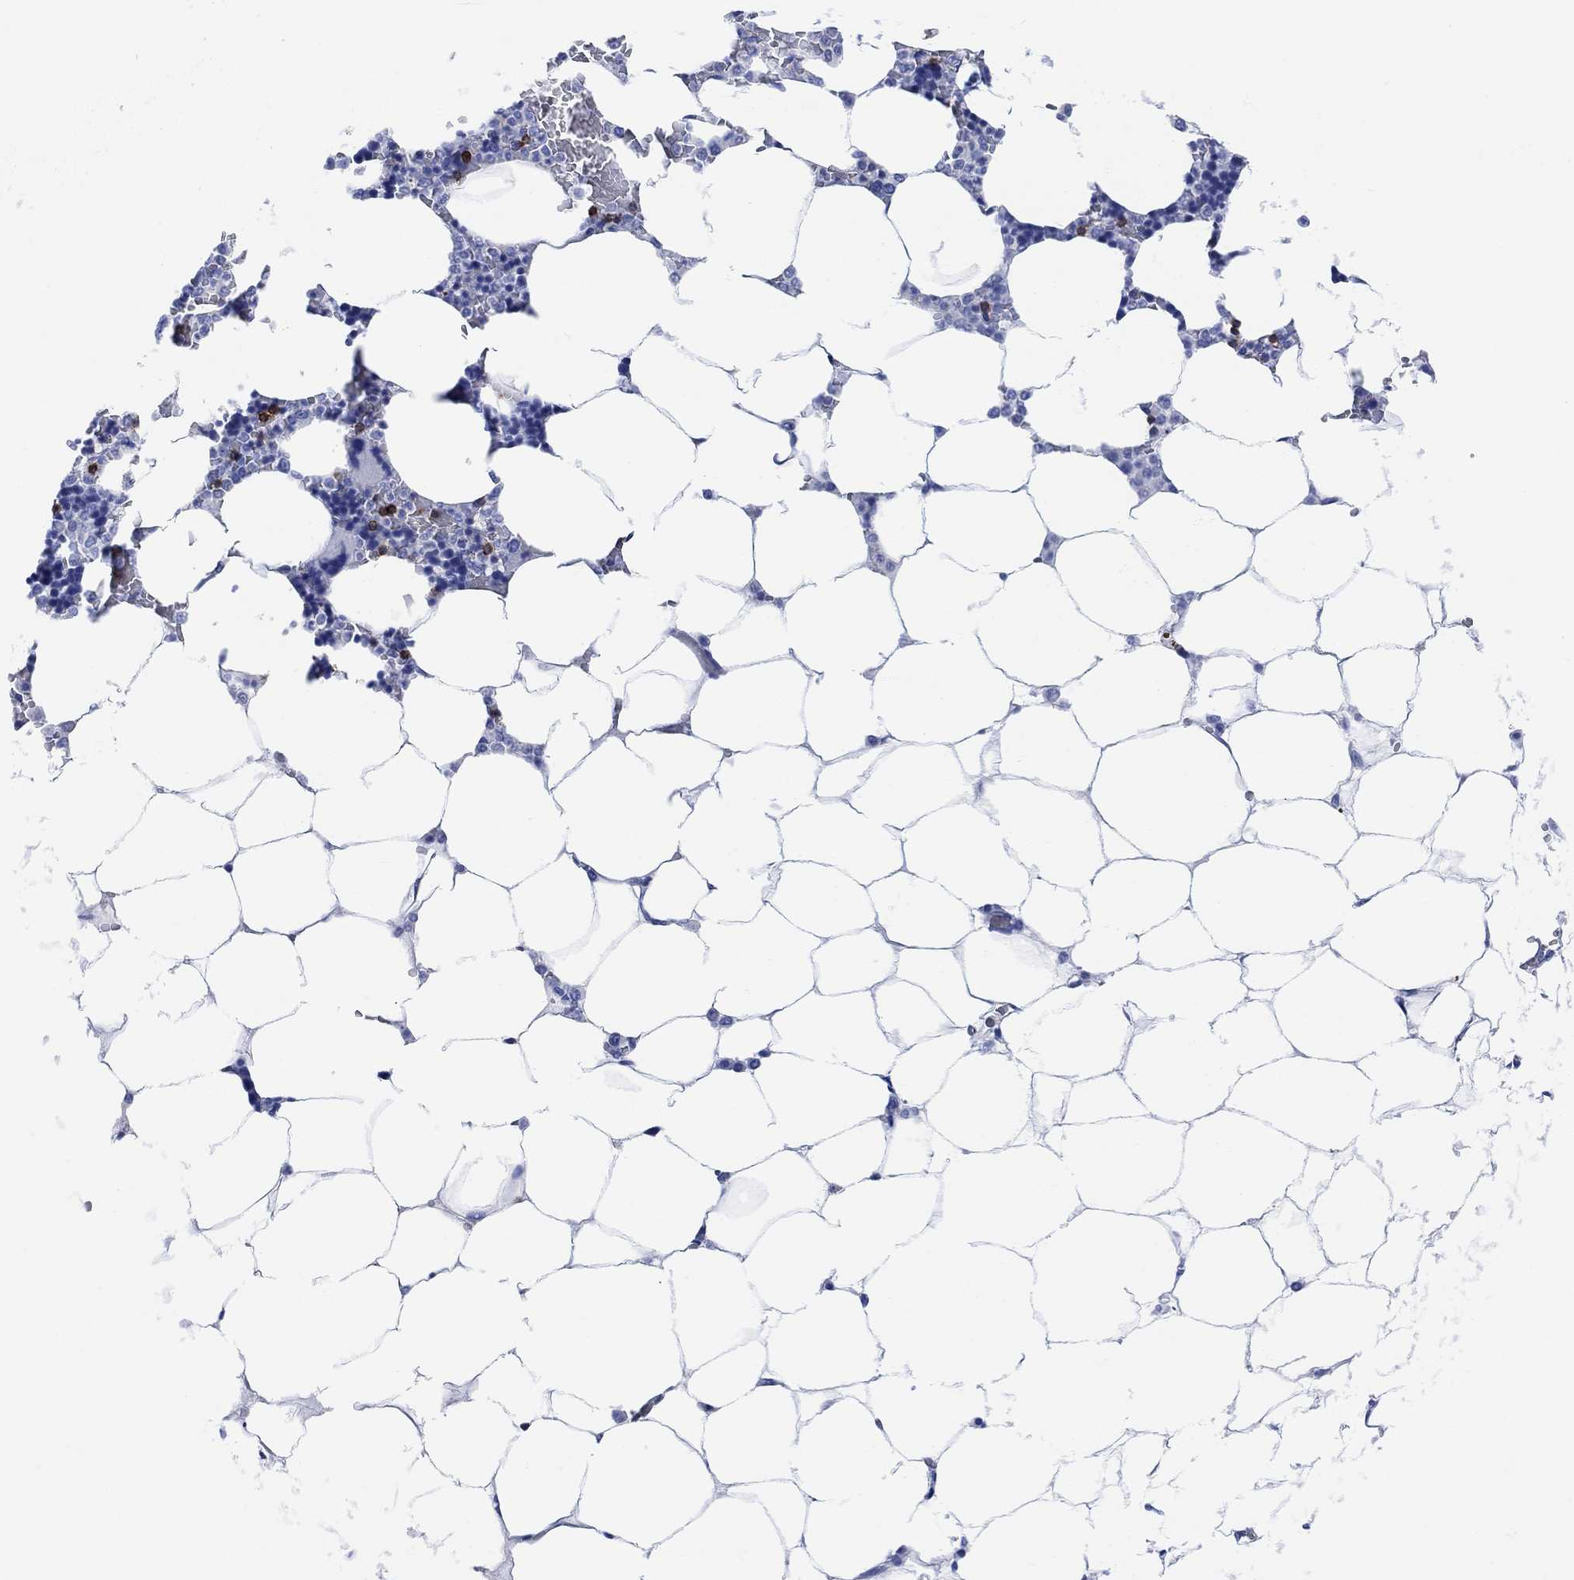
{"staining": {"intensity": "strong", "quantity": "<25%", "location": "cytoplasmic/membranous"}, "tissue": "bone marrow", "cell_type": "Hematopoietic cells", "image_type": "normal", "snomed": [{"axis": "morphology", "description": "Normal tissue, NOS"}, {"axis": "topography", "description": "Bone marrow"}], "caption": "About <25% of hematopoietic cells in benign bone marrow exhibit strong cytoplasmic/membranous protein expression as visualized by brown immunohistochemical staining.", "gene": "GPR65", "patient": {"sex": "male", "age": 63}}